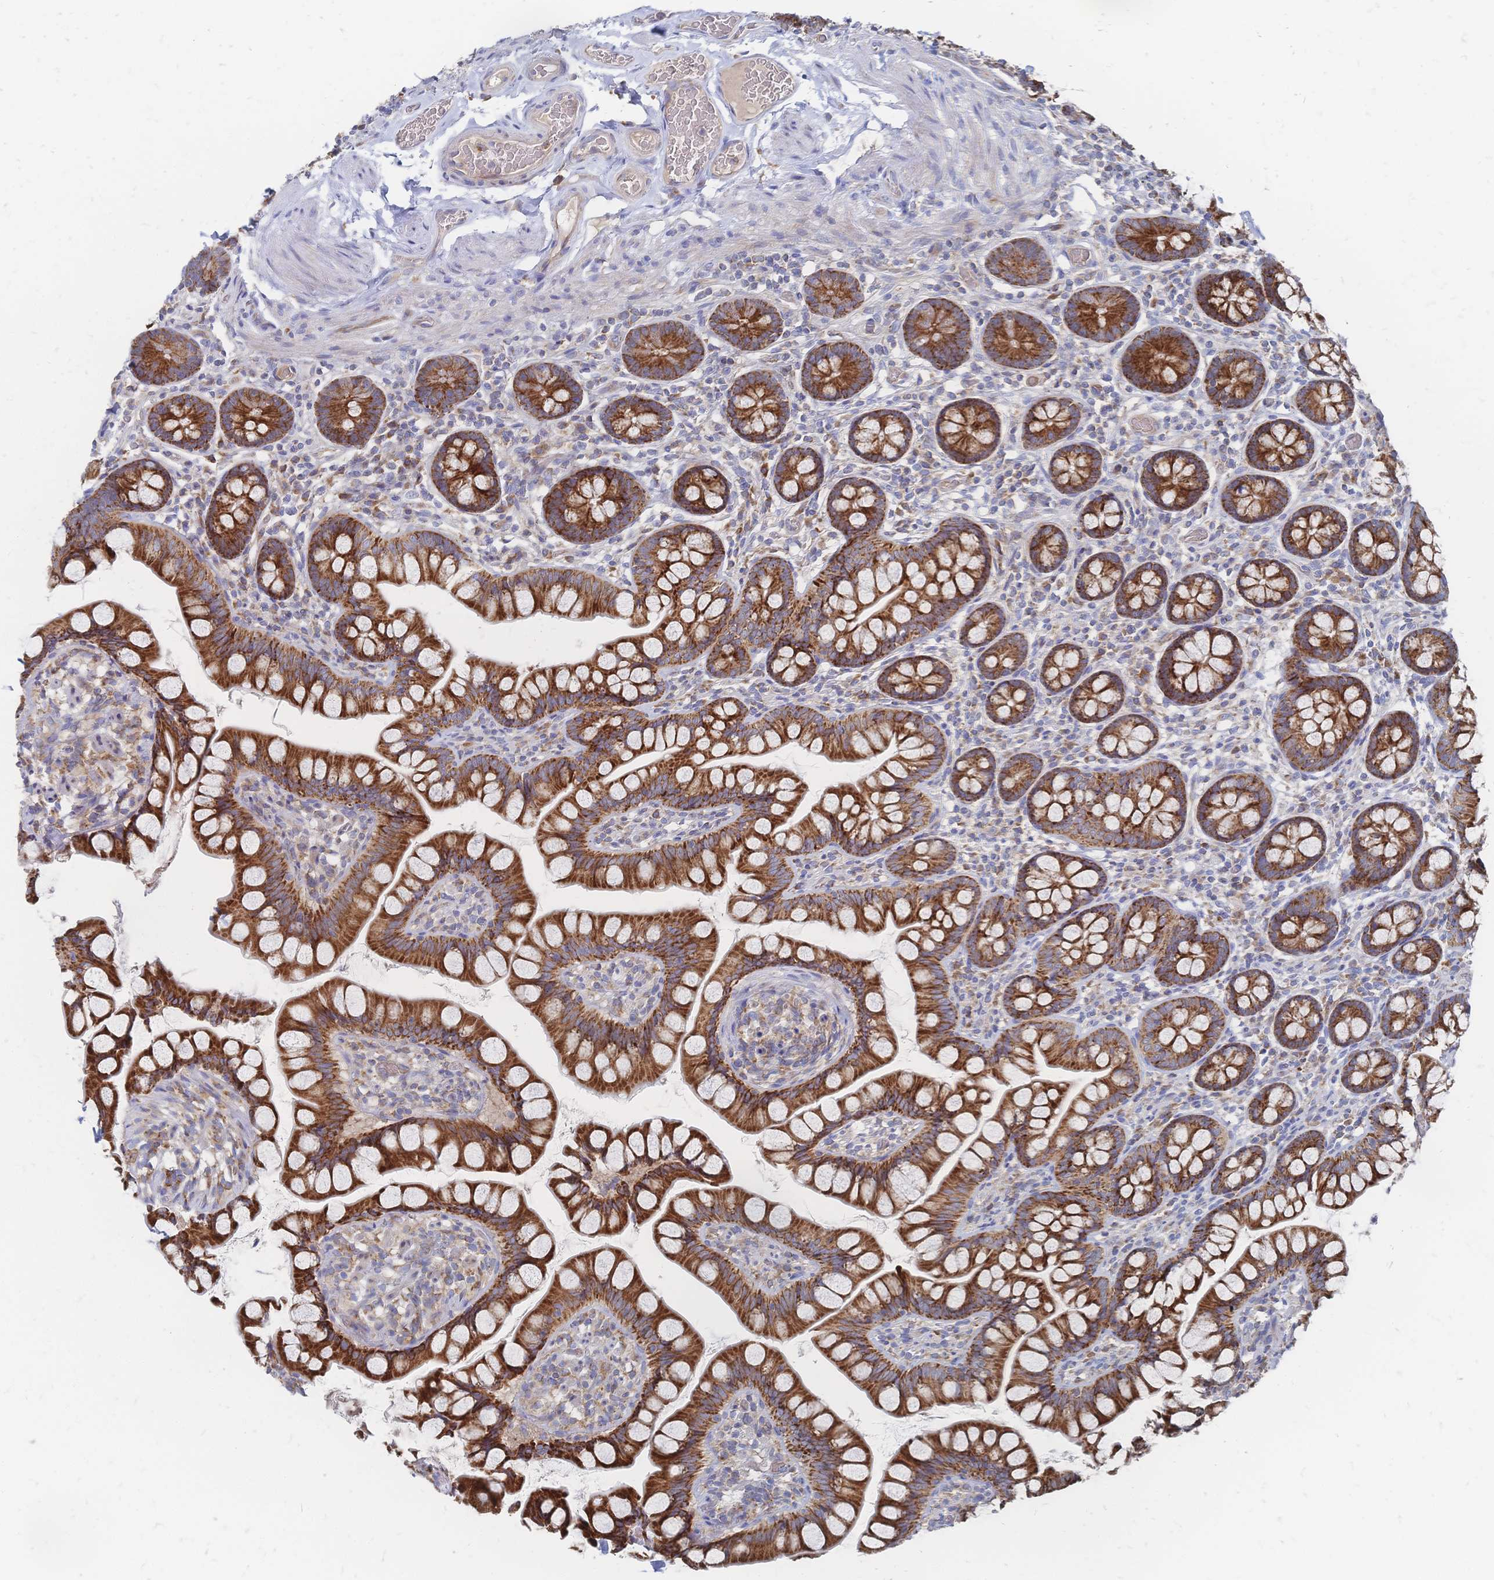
{"staining": {"intensity": "strong", "quantity": ">75%", "location": "cytoplasmic/membranous"}, "tissue": "small intestine", "cell_type": "Glandular cells", "image_type": "normal", "snomed": [{"axis": "morphology", "description": "Normal tissue, NOS"}, {"axis": "topography", "description": "Small intestine"}], "caption": "Protein analysis of unremarkable small intestine shows strong cytoplasmic/membranous expression in approximately >75% of glandular cells. (DAB IHC with brightfield microscopy, high magnification).", "gene": "SORBS1", "patient": {"sex": "male", "age": 70}}